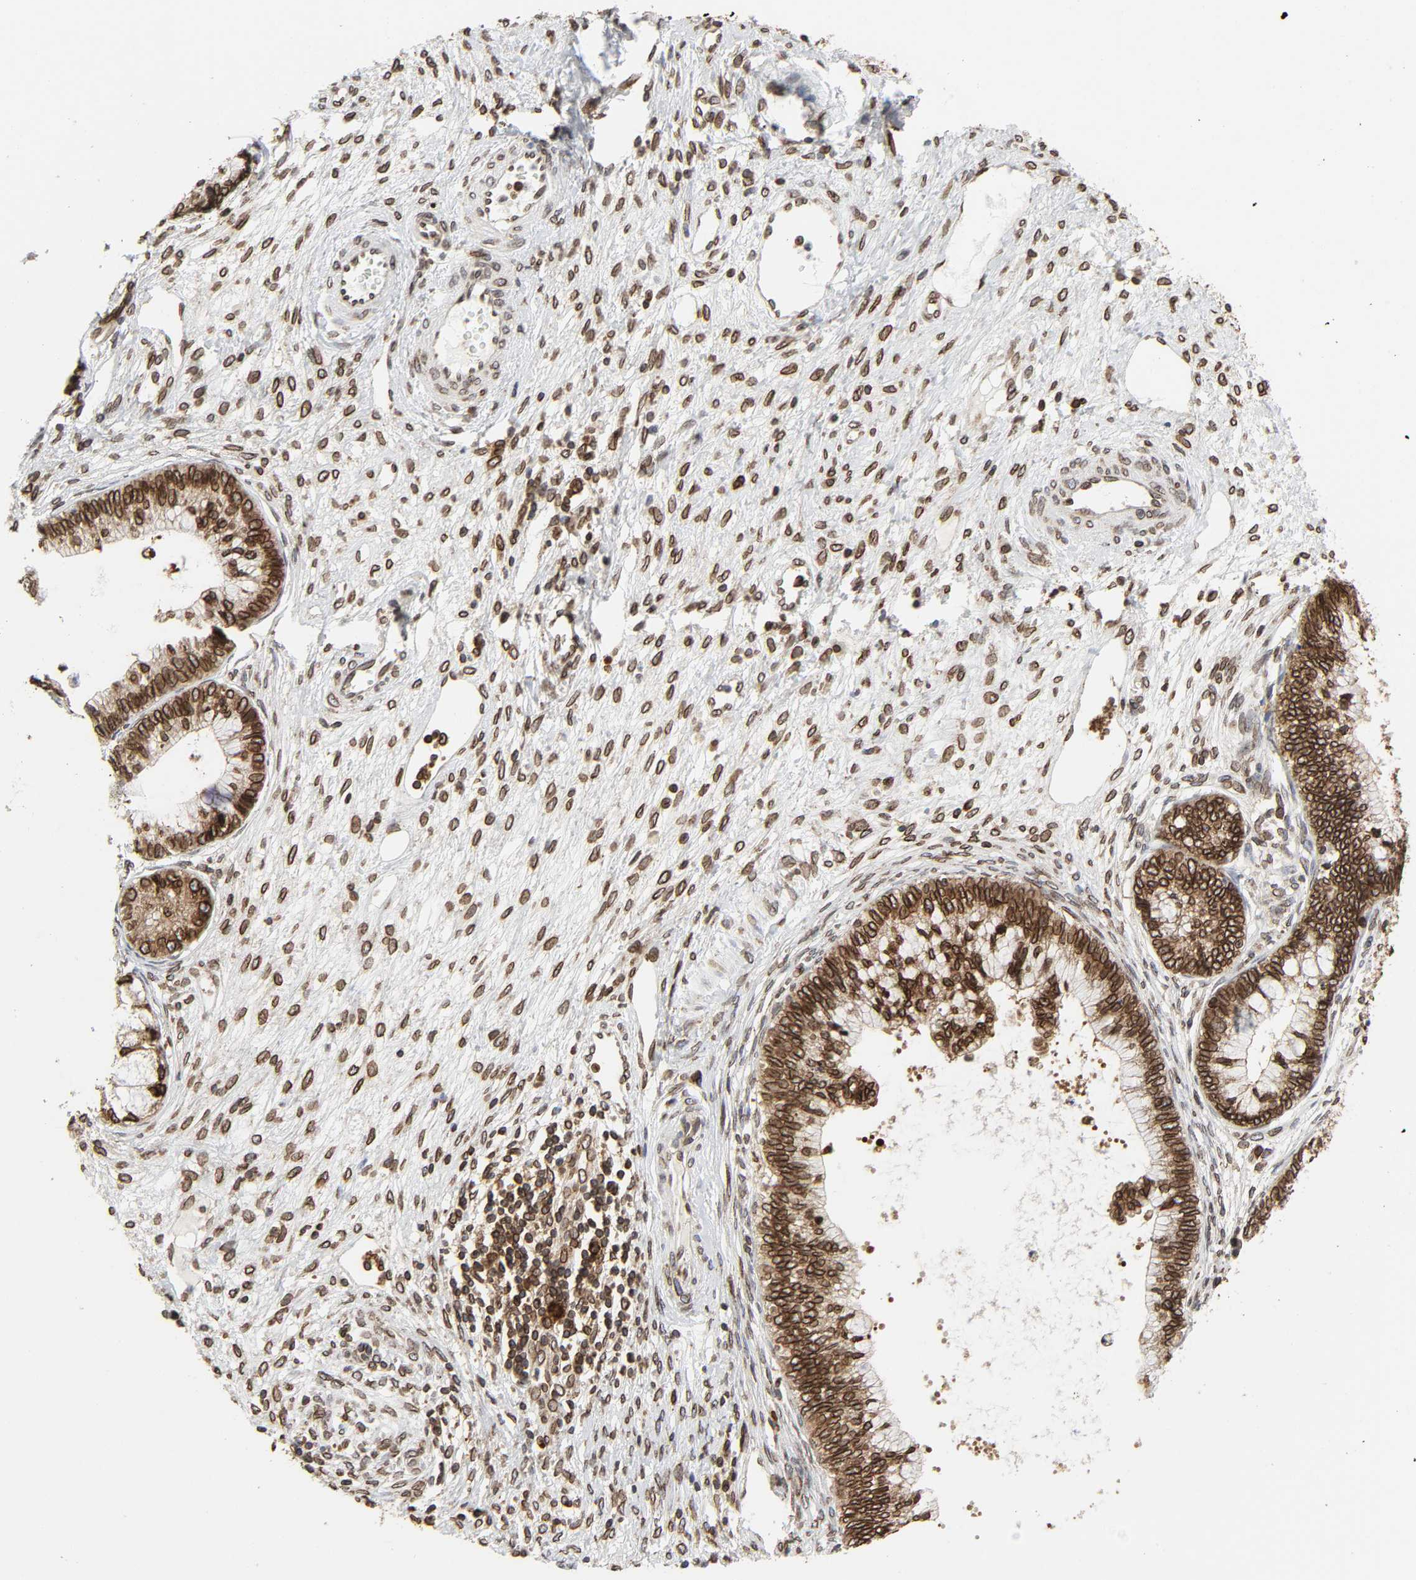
{"staining": {"intensity": "strong", "quantity": ">75%", "location": "cytoplasmic/membranous,nuclear"}, "tissue": "cervical cancer", "cell_type": "Tumor cells", "image_type": "cancer", "snomed": [{"axis": "morphology", "description": "Adenocarcinoma, NOS"}, {"axis": "topography", "description": "Cervix"}], "caption": "This is a photomicrograph of IHC staining of cervical cancer, which shows strong positivity in the cytoplasmic/membranous and nuclear of tumor cells.", "gene": "RANGAP1", "patient": {"sex": "female", "age": 44}}